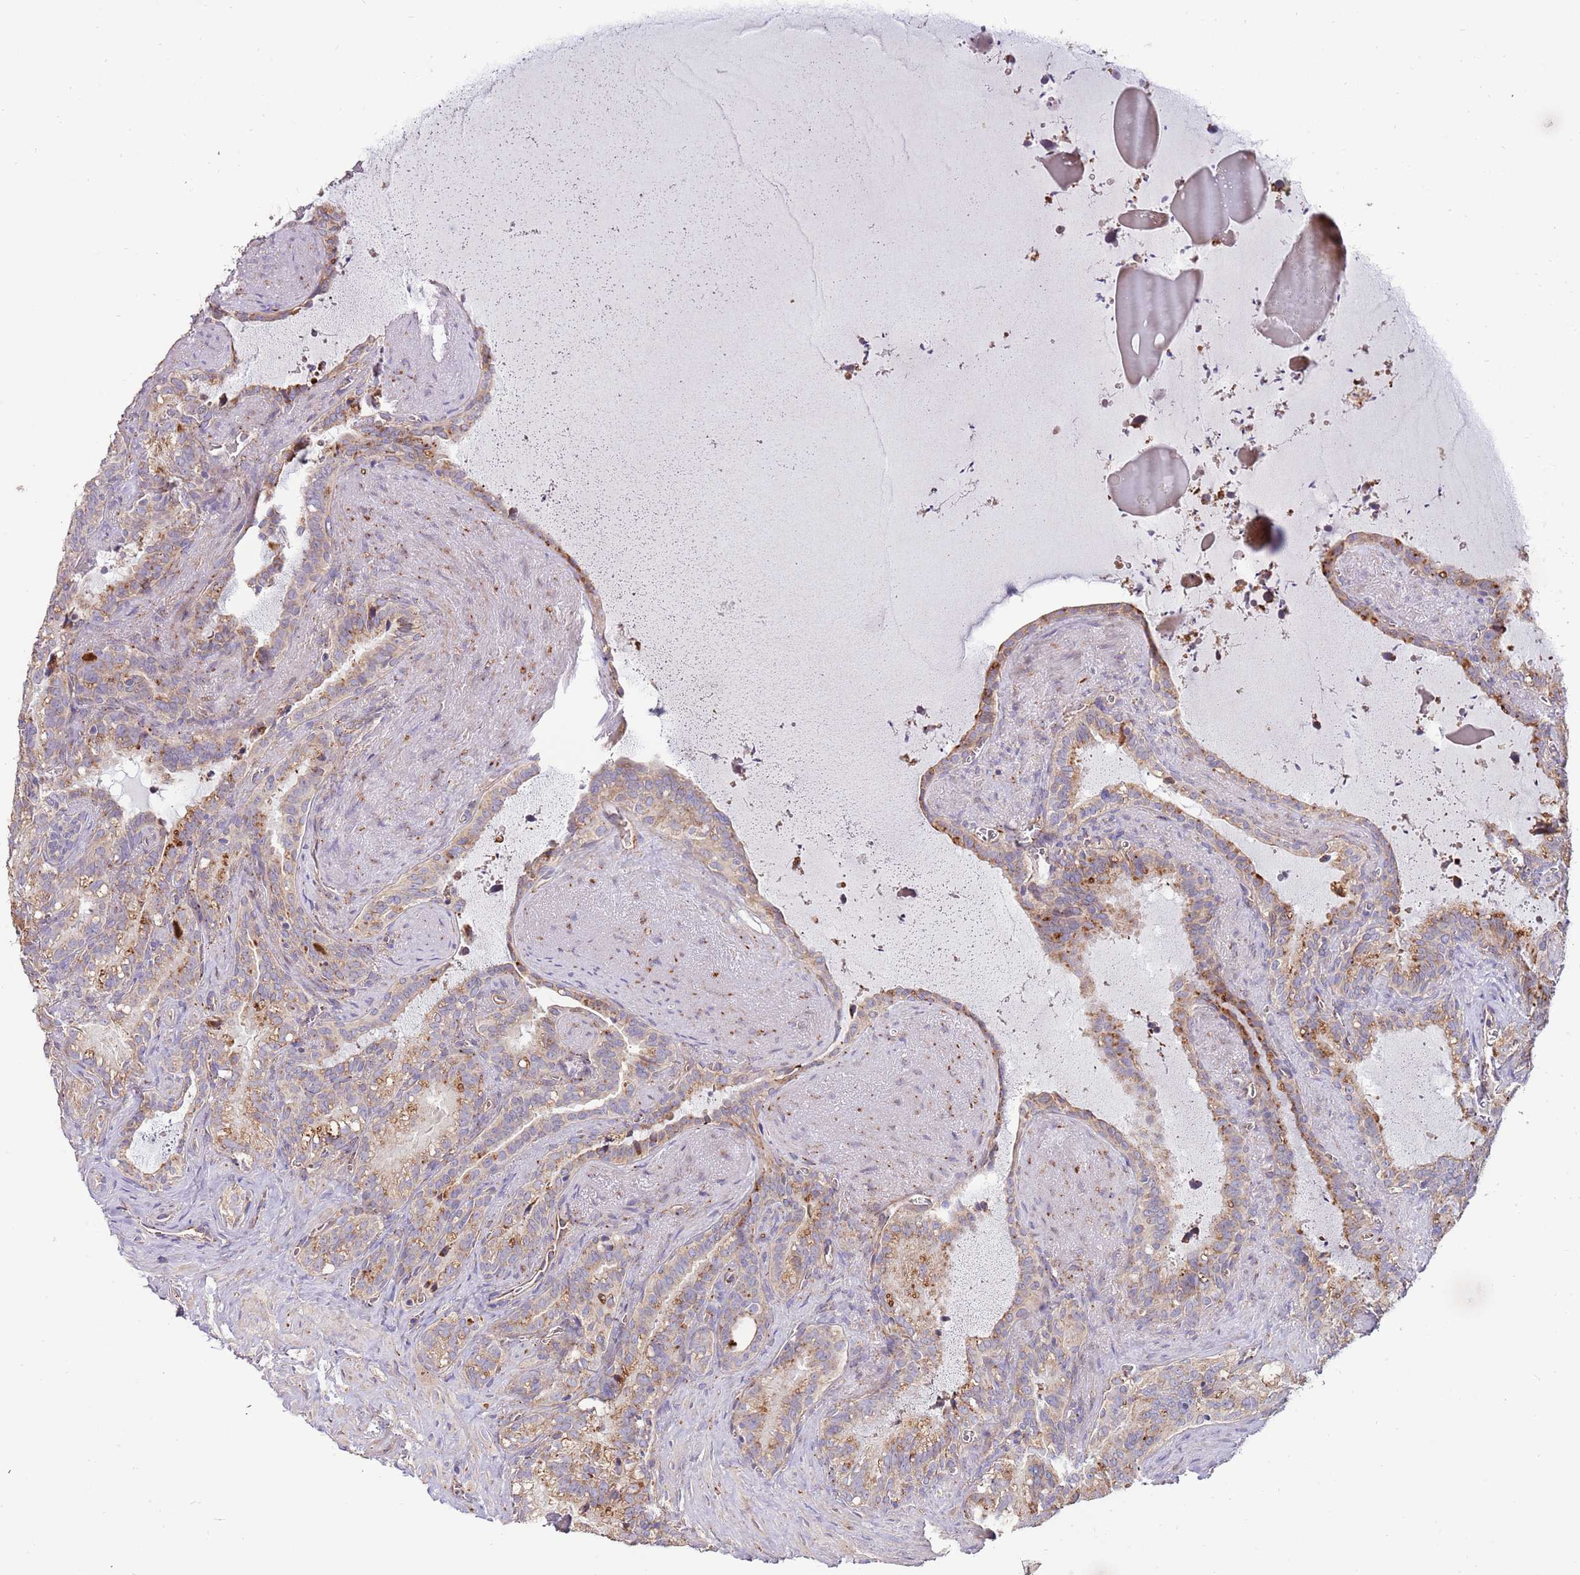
{"staining": {"intensity": "moderate", "quantity": ">75%", "location": "cytoplasmic/membranous"}, "tissue": "seminal vesicle", "cell_type": "Glandular cells", "image_type": "normal", "snomed": [{"axis": "morphology", "description": "Normal tissue, NOS"}, {"axis": "topography", "description": "Prostate"}, {"axis": "topography", "description": "Seminal veicle"}], "caption": "A brown stain highlights moderate cytoplasmic/membranous expression of a protein in glandular cells of normal human seminal vesicle.", "gene": "DOCK6", "patient": {"sex": "male", "age": 58}}